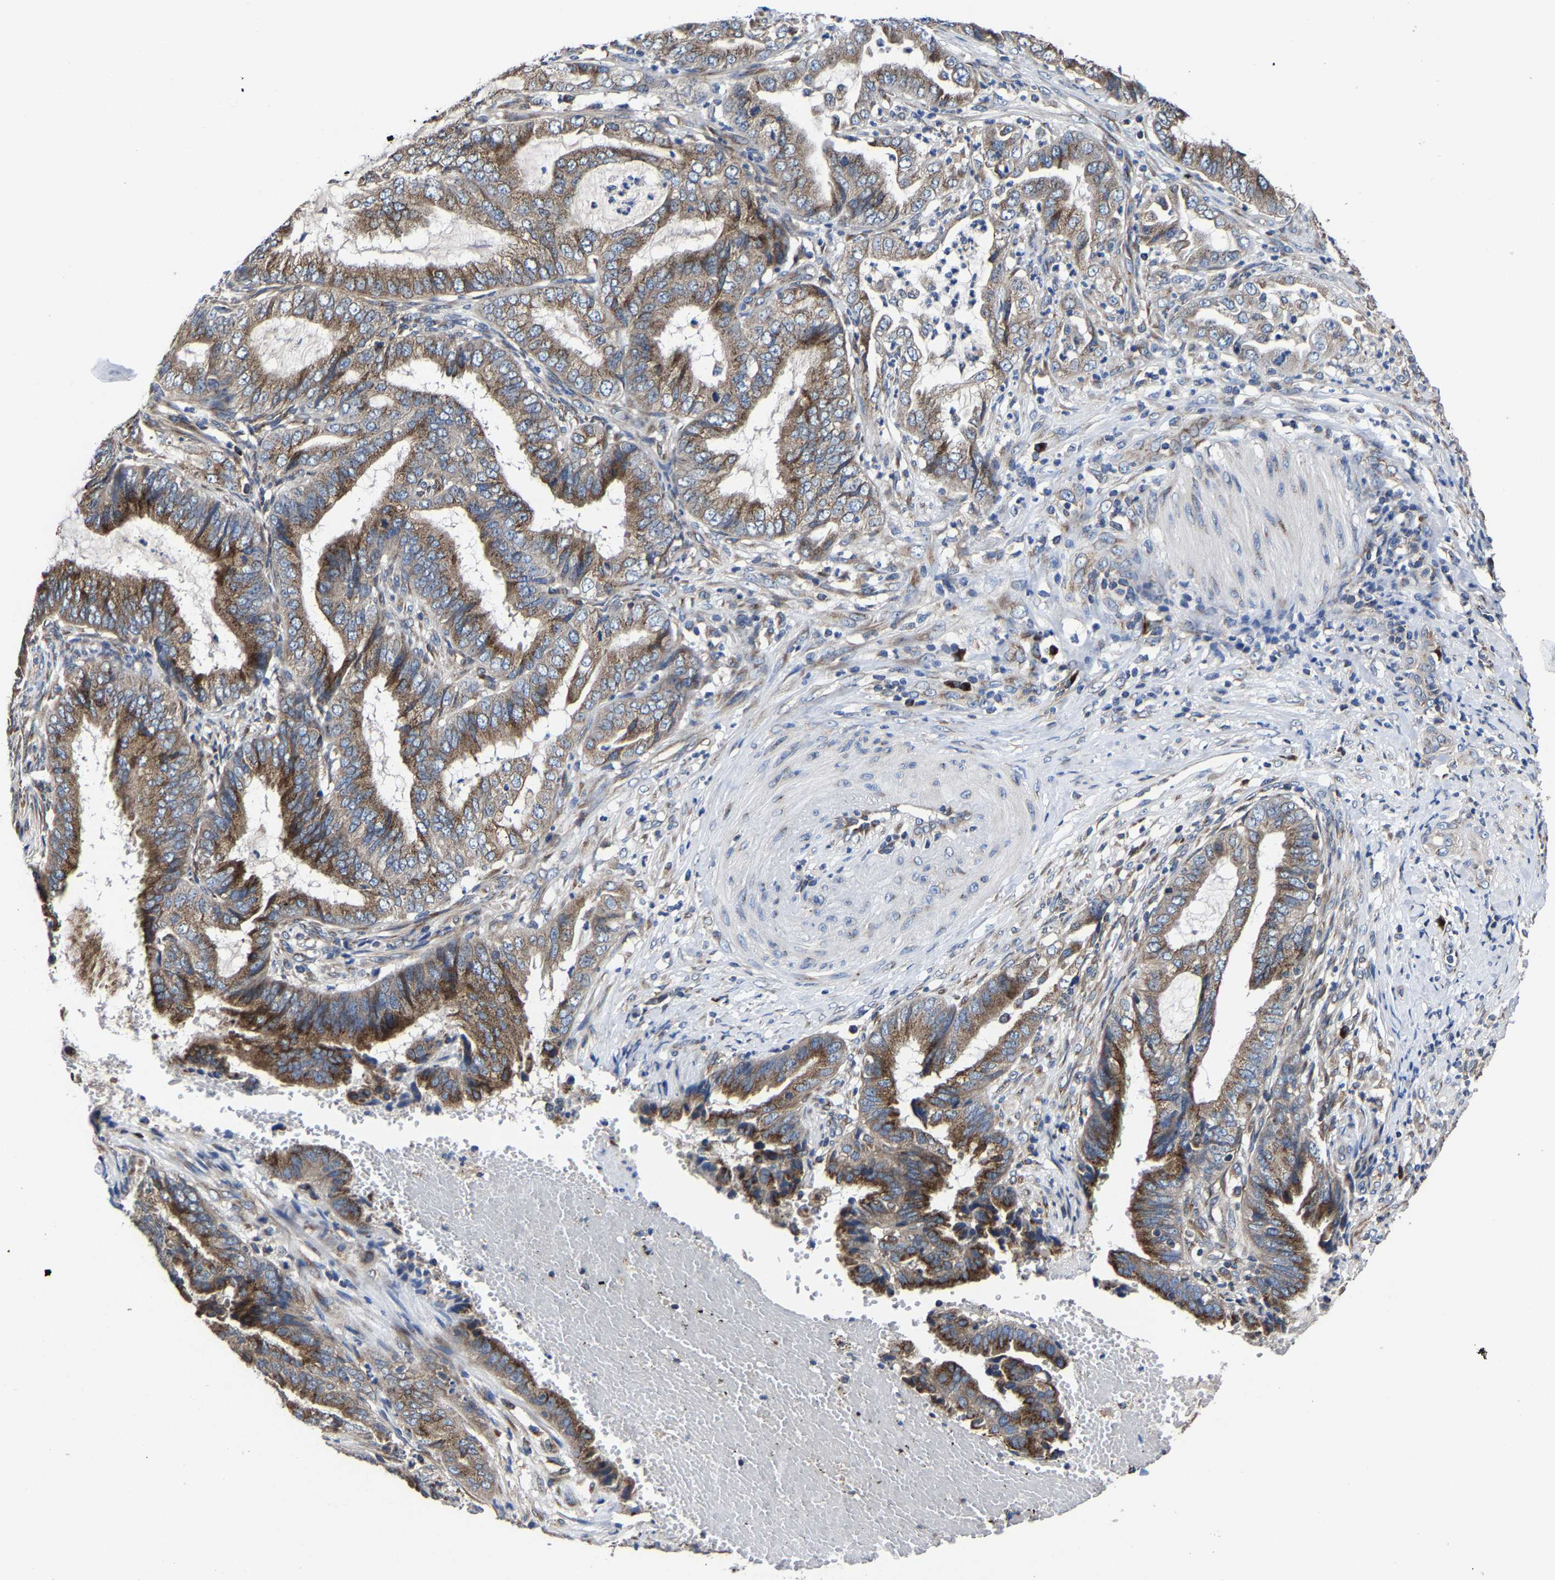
{"staining": {"intensity": "strong", "quantity": "25%-75%", "location": "cytoplasmic/membranous"}, "tissue": "endometrial cancer", "cell_type": "Tumor cells", "image_type": "cancer", "snomed": [{"axis": "morphology", "description": "Adenocarcinoma, NOS"}, {"axis": "topography", "description": "Endometrium"}], "caption": "High-magnification brightfield microscopy of endometrial cancer (adenocarcinoma) stained with DAB (3,3'-diaminobenzidine) (brown) and counterstained with hematoxylin (blue). tumor cells exhibit strong cytoplasmic/membranous expression is present in approximately25%-75% of cells. (DAB (3,3'-diaminobenzidine) = brown stain, brightfield microscopy at high magnification).", "gene": "EBAG9", "patient": {"sex": "female", "age": 51}}